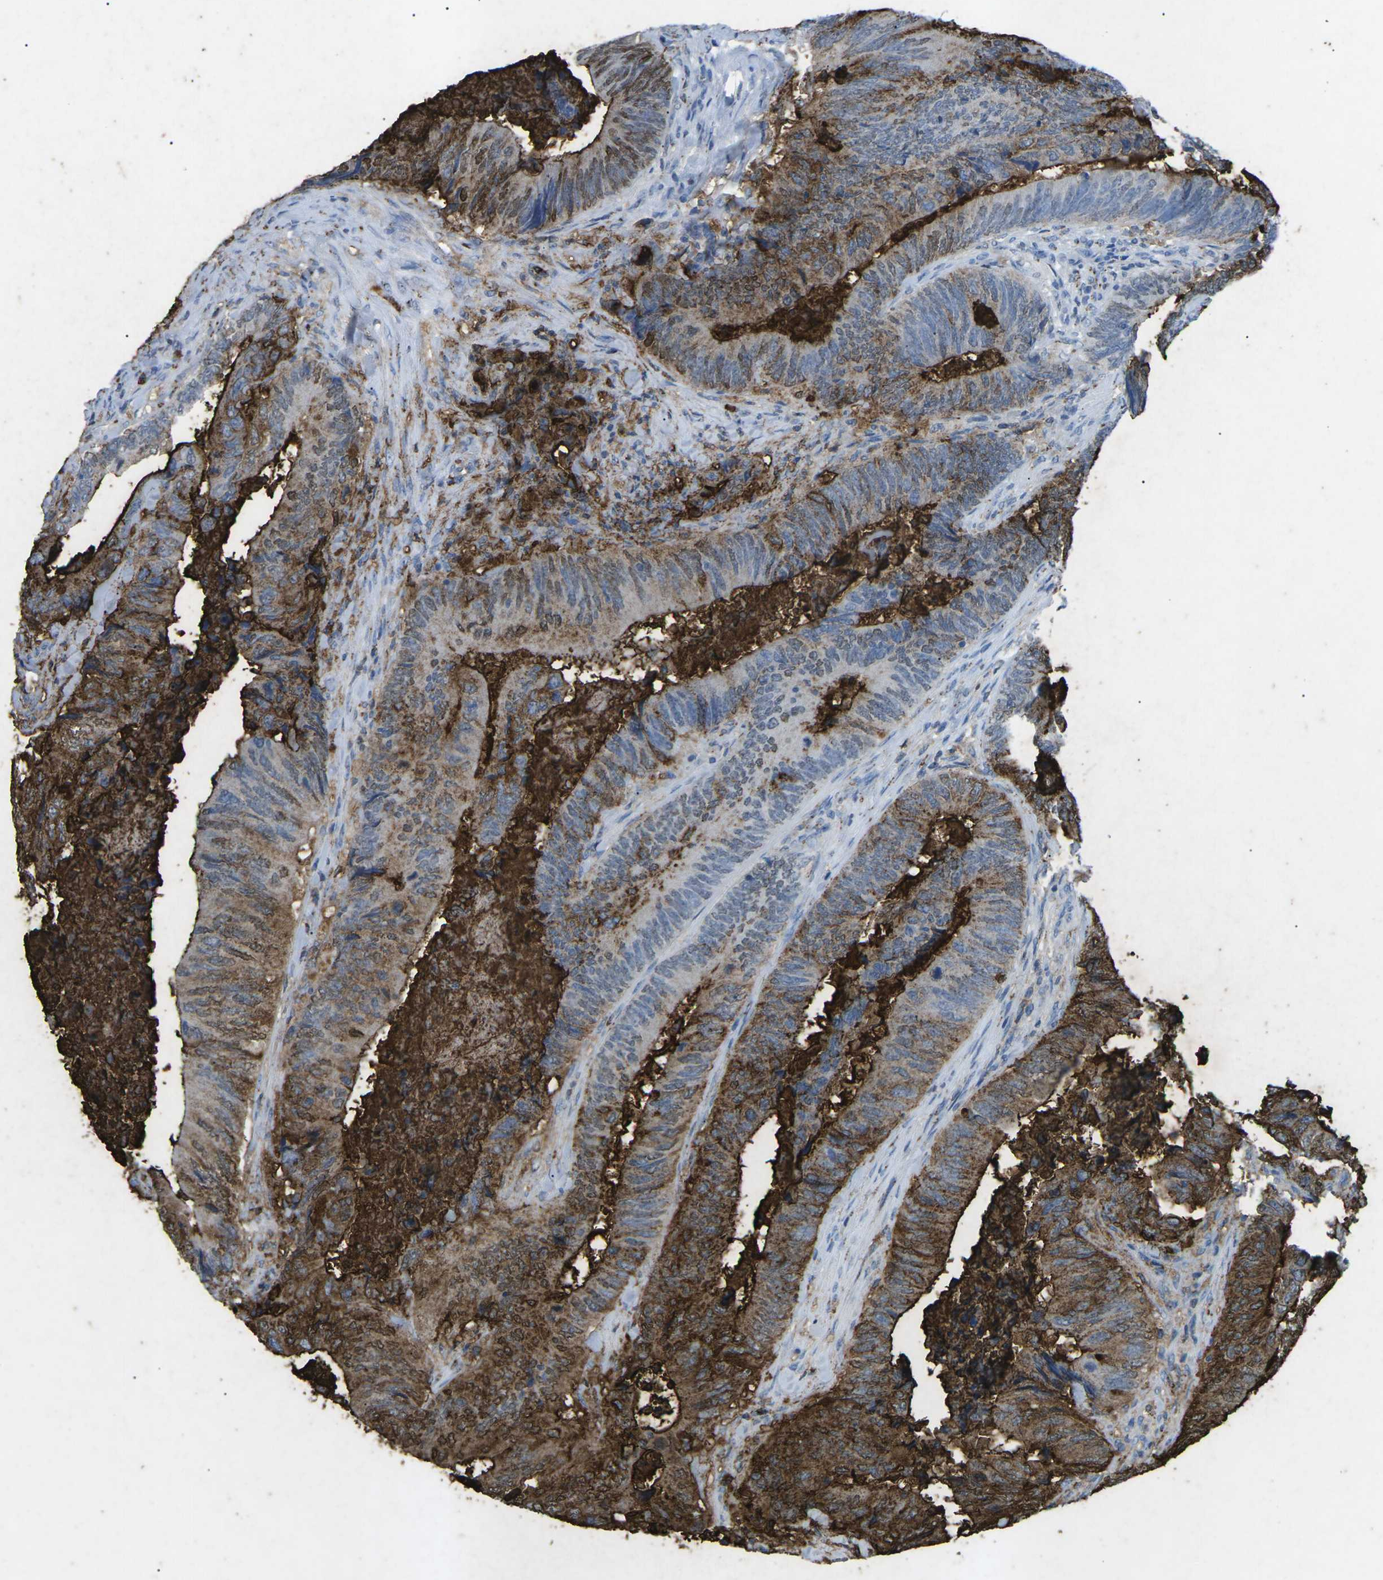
{"staining": {"intensity": "moderate", "quantity": ">75%", "location": "cytoplasmic/membranous"}, "tissue": "colorectal cancer", "cell_type": "Tumor cells", "image_type": "cancer", "snomed": [{"axis": "morphology", "description": "Normal tissue, NOS"}, {"axis": "morphology", "description": "Adenocarcinoma, NOS"}, {"axis": "topography", "description": "Colon"}], "caption": "Protein staining of colorectal adenocarcinoma tissue reveals moderate cytoplasmic/membranous positivity in approximately >75% of tumor cells.", "gene": "CTAGE1", "patient": {"sex": "male", "age": 56}}